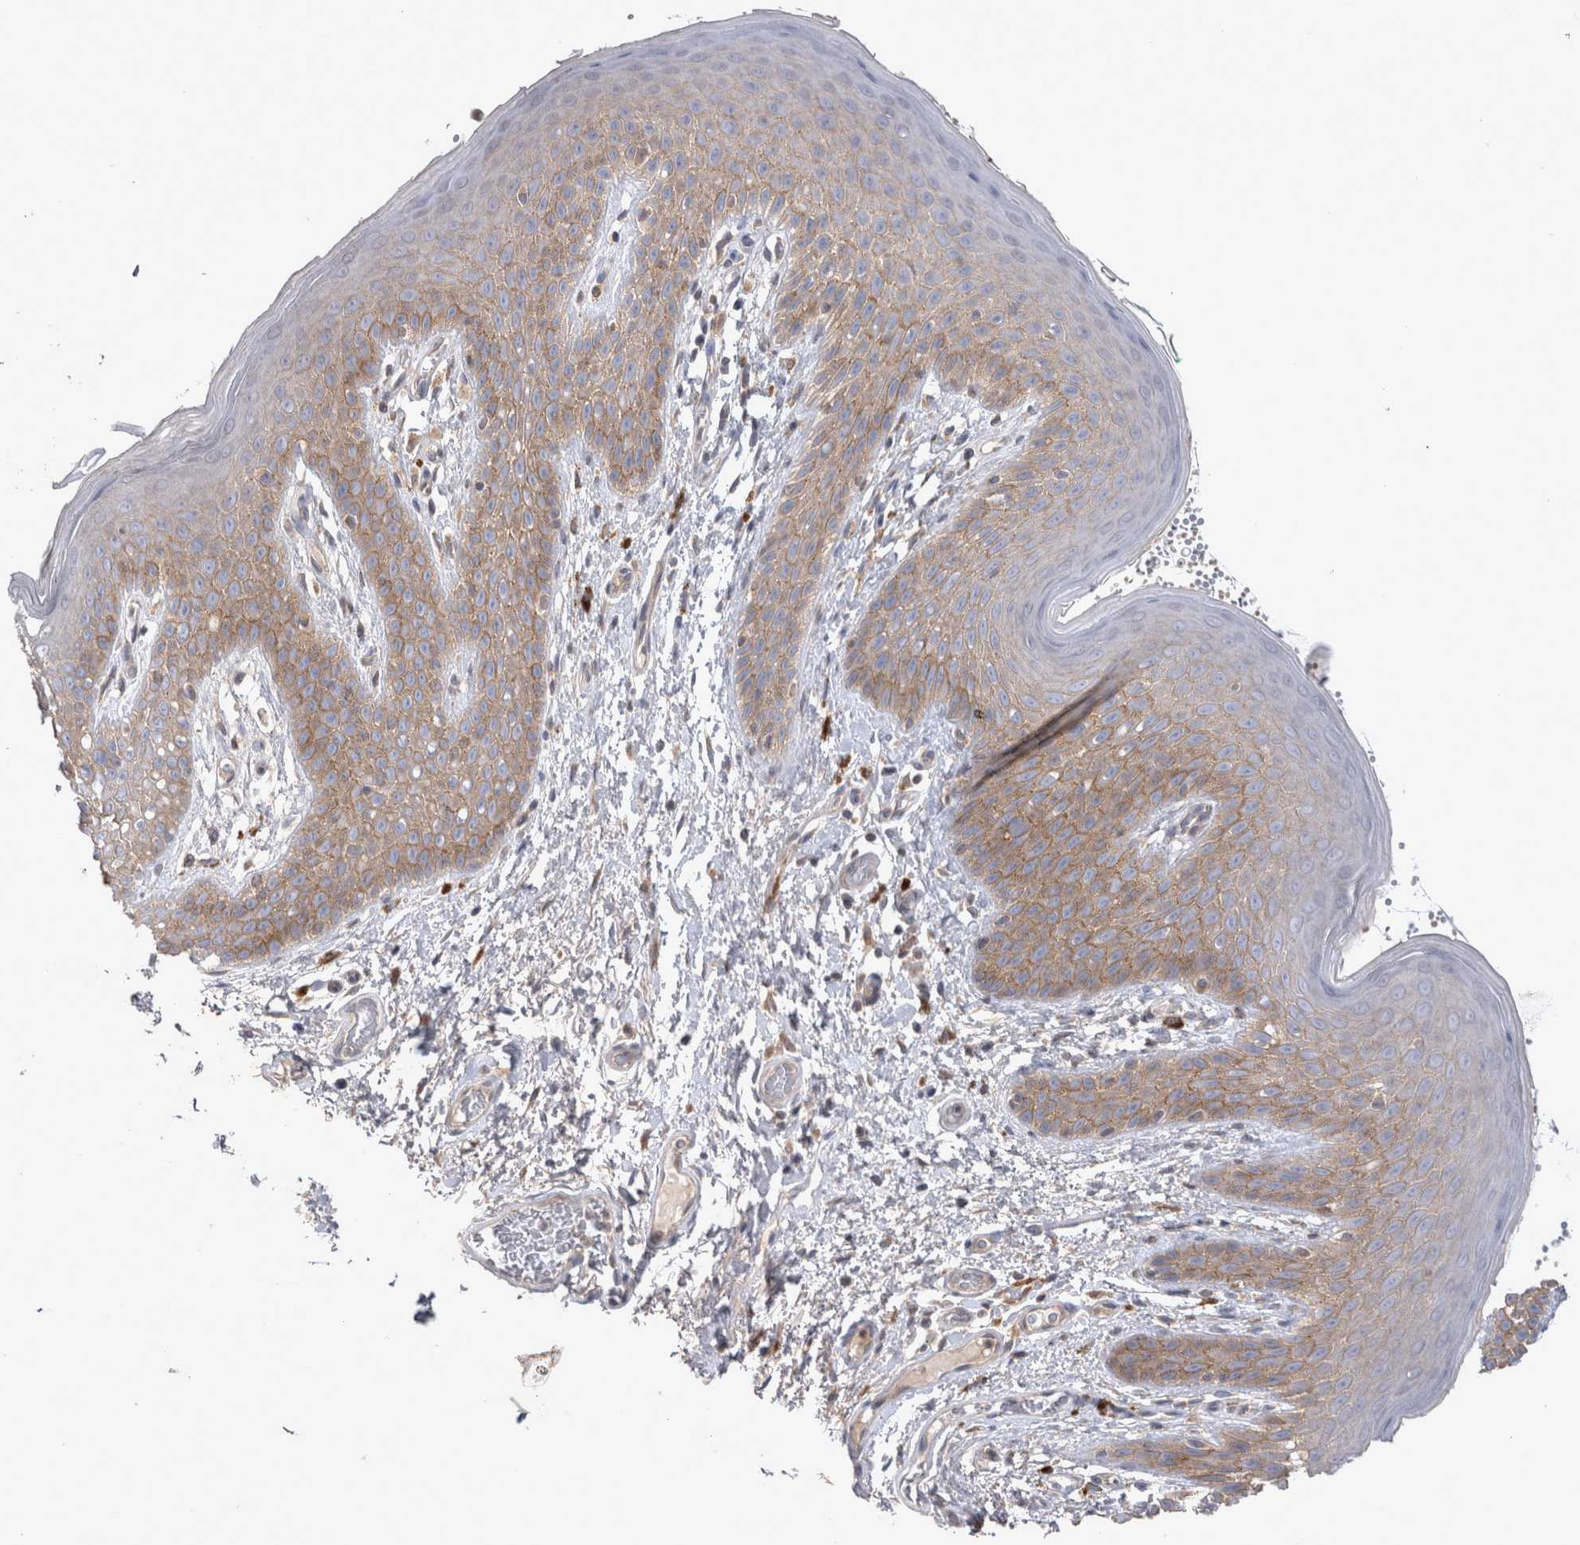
{"staining": {"intensity": "weak", "quantity": "25%-75%", "location": "cytoplasmic/membranous"}, "tissue": "skin", "cell_type": "Epidermal cells", "image_type": "normal", "snomed": [{"axis": "morphology", "description": "Normal tissue, NOS"}, {"axis": "topography", "description": "Anal"}], "caption": "This micrograph demonstrates immunohistochemistry (IHC) staining of benign skin, with low weak cytoplasmic/membranous positivity in about 25%-75% of epidermal cells.", "gene": "SRD5A3", "patient": {"sex": "male", "age": 74}}